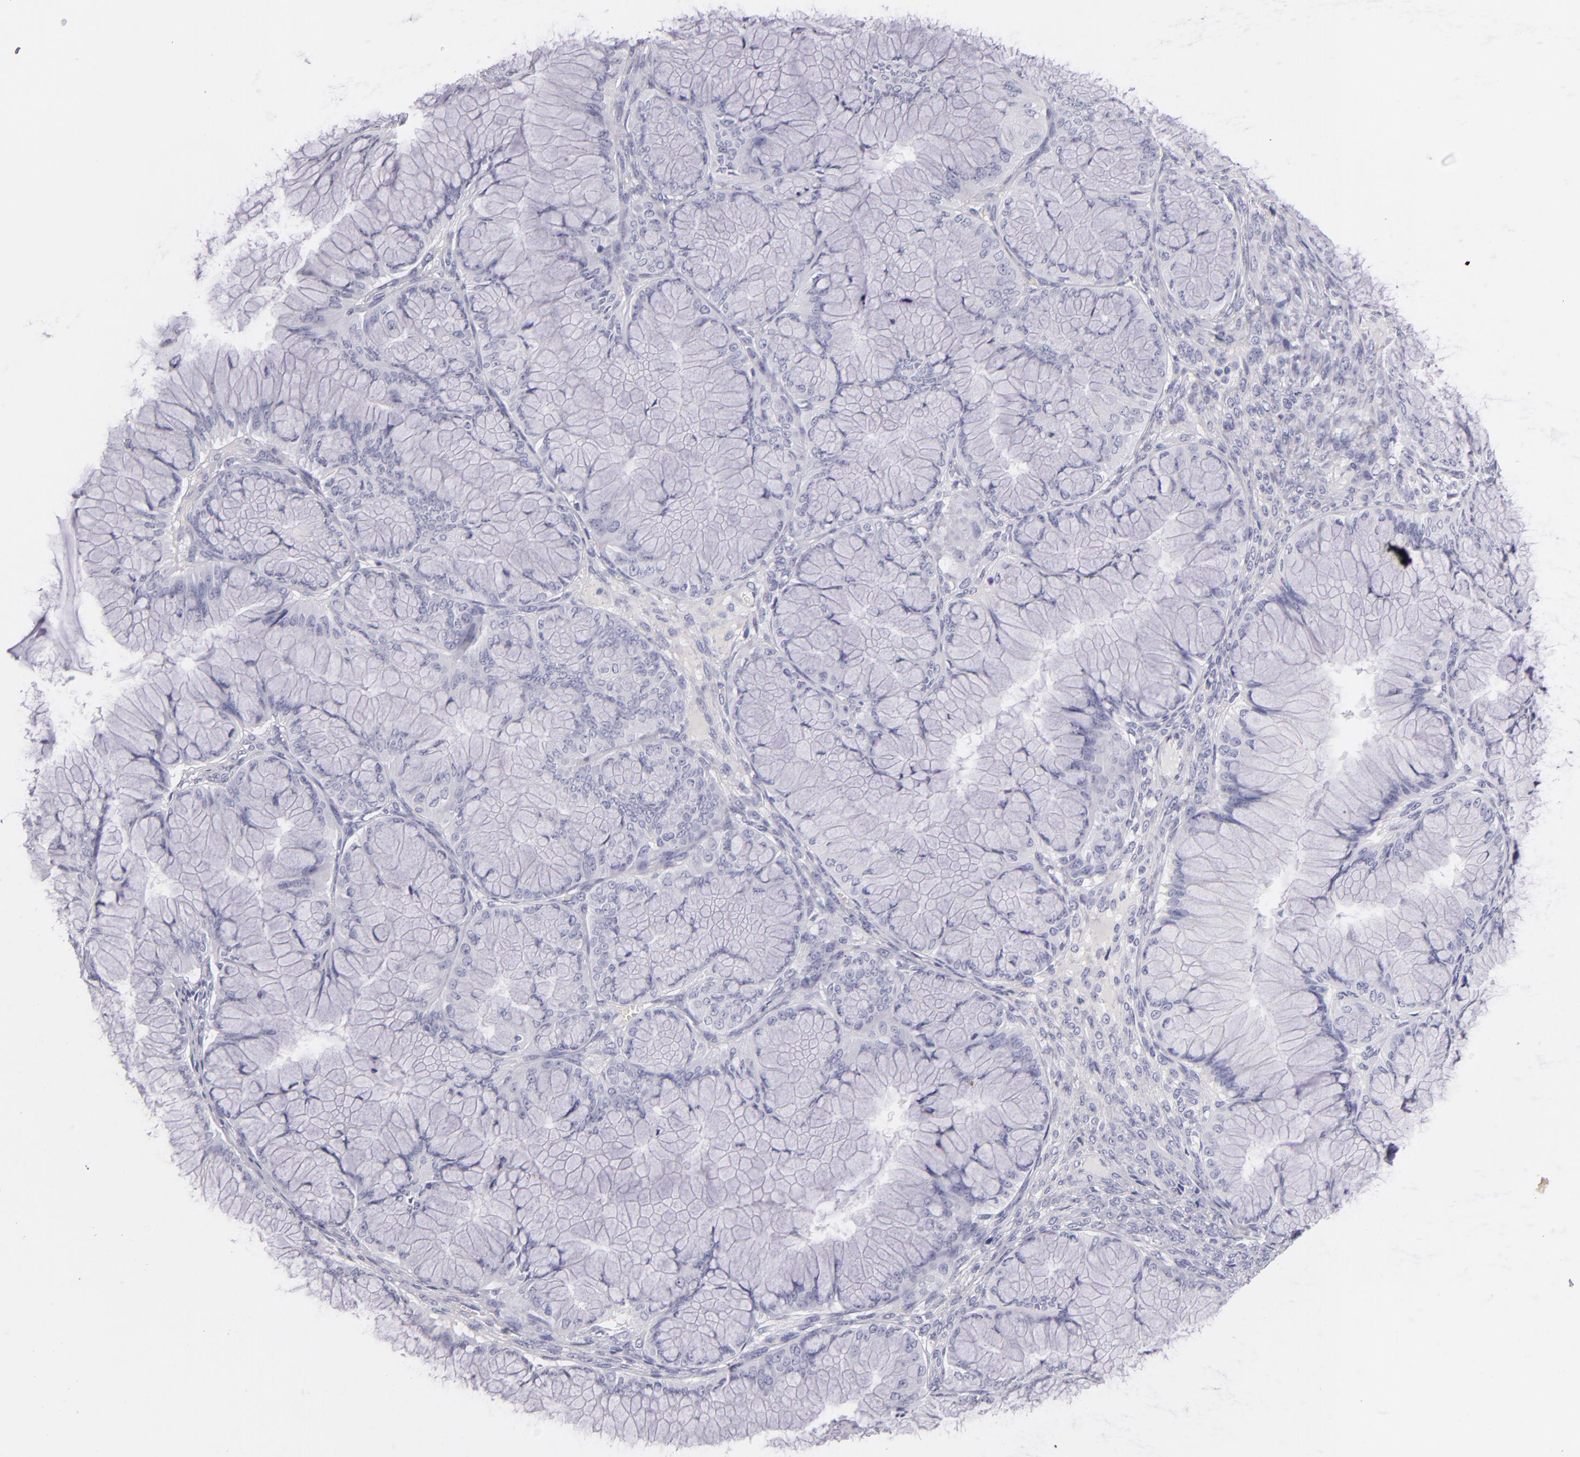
{"staining": {"intensity": "negative", "quantity": "none", "location": "none"}, "tissue": "ovarian cancer", "cell_type": "Tumor cells", "image_type": "cancer", "snomed": [{"axis": "morphology", "description": "Cystadenocarcinoma, mucinous, NOS"}, {"axis": "topography", "description": "Ovary"}], "caption": "This image is of ovarian mucinous cystadenocarcinoma stained with immunohistochemistry to label a protein in brown with the nuclei are counter-stained blue. There is no staining in tumor cells.", "gene": "FABP1", "patient": {"sex": "female", "age": 63}}